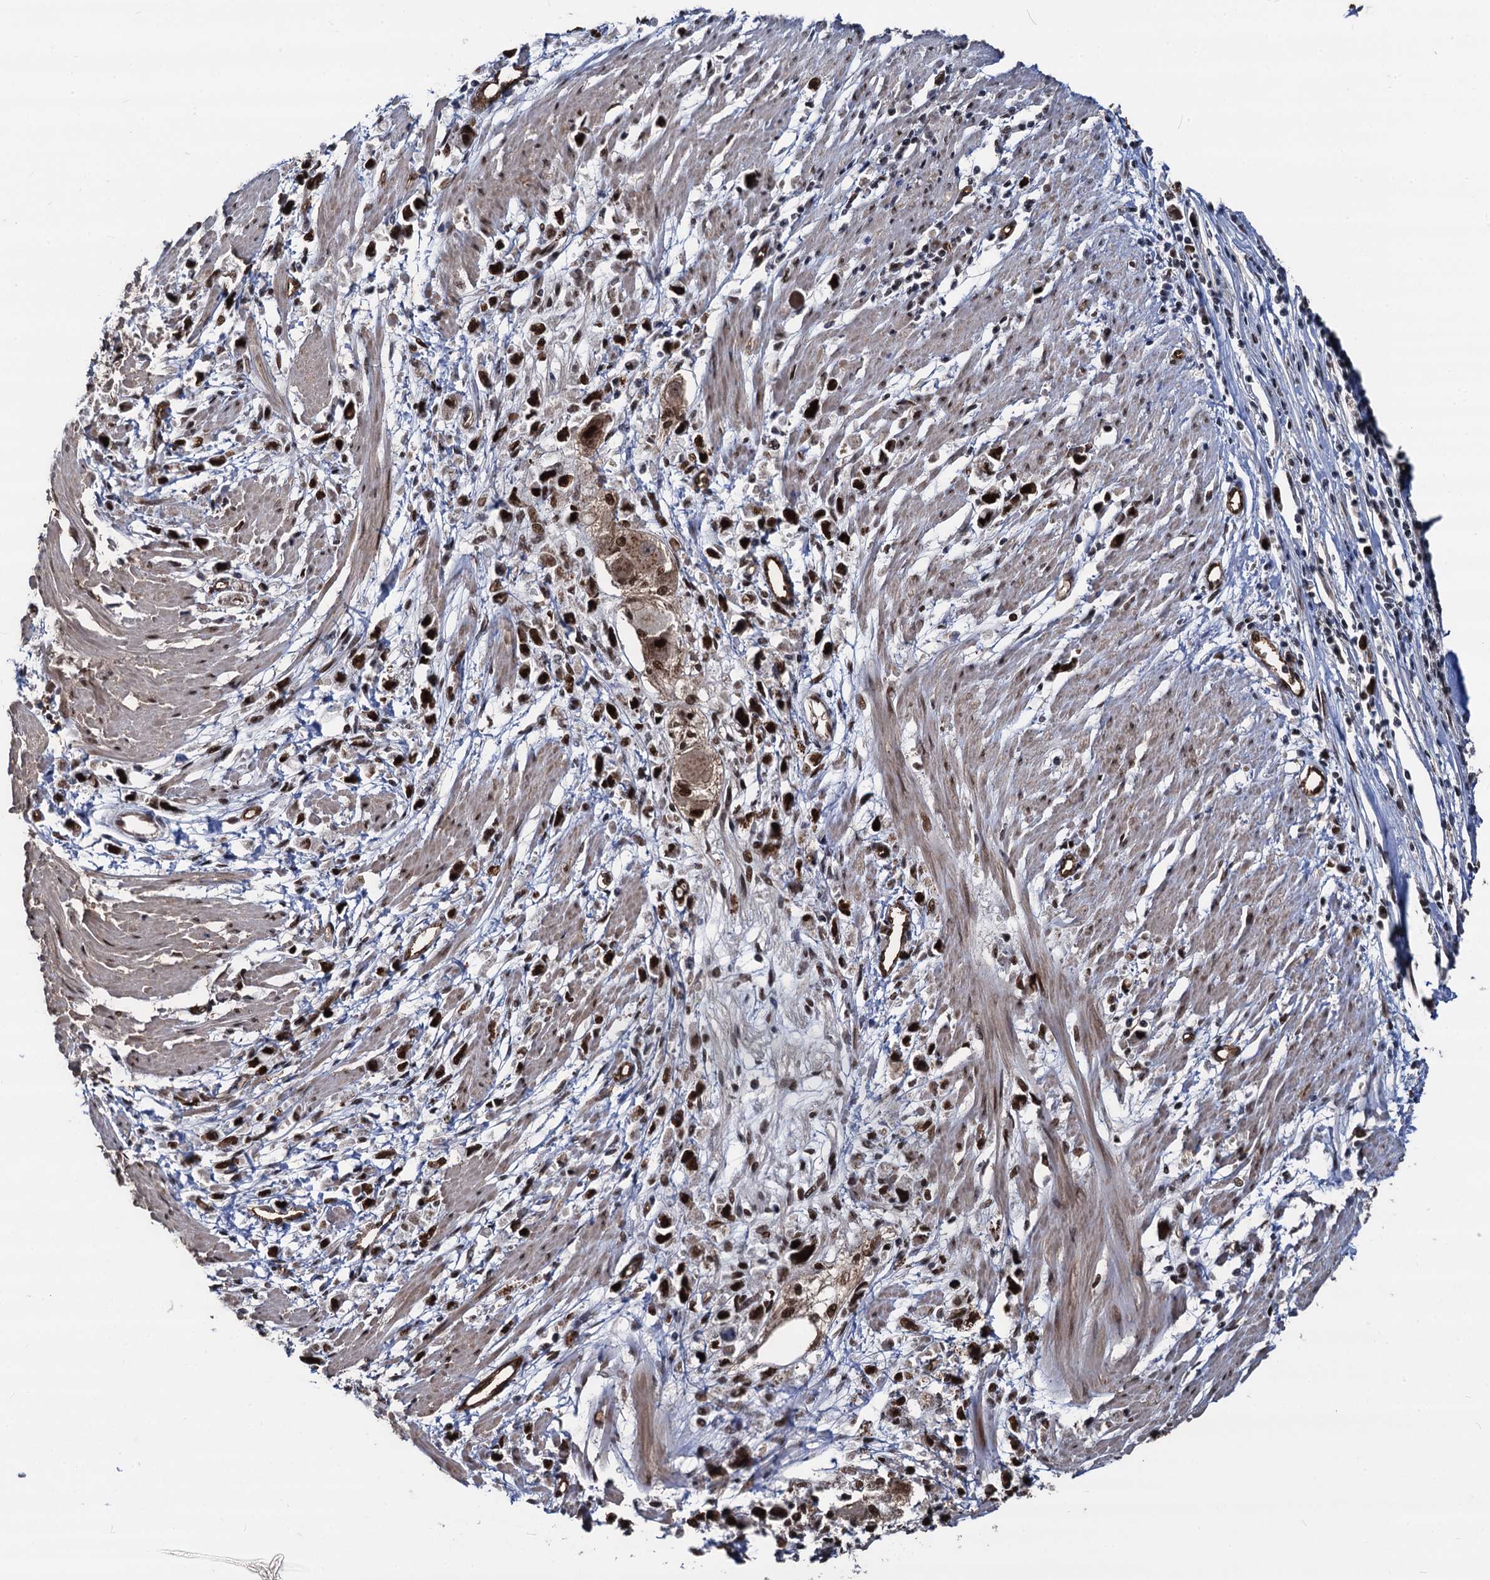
{"staining": {"intensity": "strong", "quantity": ">75%", "location": "nuclear"}, "tissue": "stomach cancer", "cell_type": "Tumor cells", "image_type": "cancer", "snomed": [{"axis": "morphology", "description": "Adenocarcinoma, NOS"}, {"axis": "topography", "description": "Stomach"}], "caption": "Stomach cancer was stained to show a protein in brown. There is high levels of strong nuclear staining in approximately >75% of tumor cells.", "gene": "GALNT11", "patient": {"sex": "female", "age": 59}}